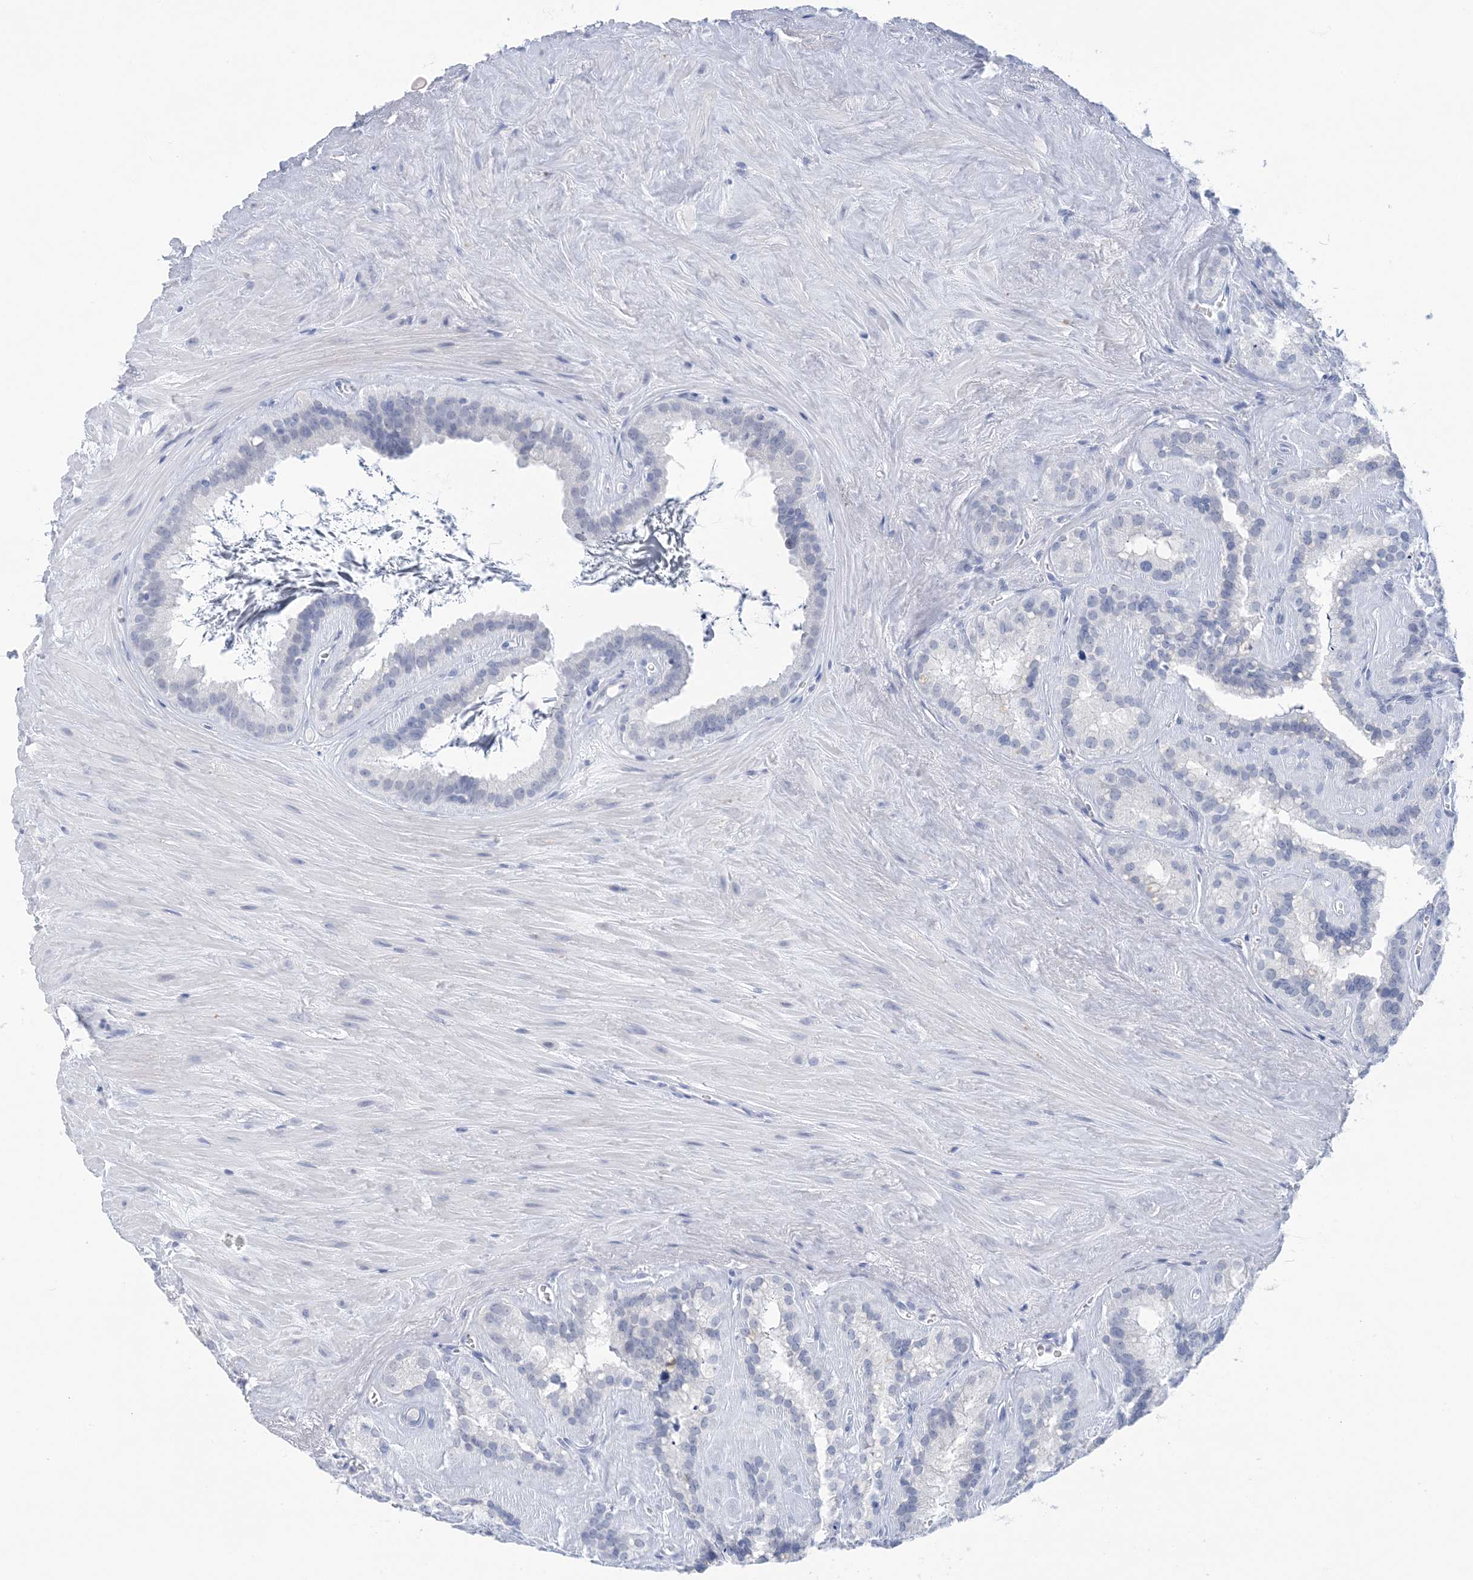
{"staining": {"intensity": "negative", "quantity": "none", "location": "none"}, "tissue": "seminal vesicle", "cell_type": "Glandular cells", "image_type": "normal", "snomed": [{"axis": "morphology", "description": "Normal tissue, NOS"}, {"axis": "topography", "description": "Prostate"}, {"axis": "topography", "description": "Seminal veicle"}], "caption": "Seminal vesicle was stained to show a protein in brown. There is no significant expression in glandular cells. (DAB IHC with hematoxylin counter stain).", "gene": "SH3YL1", "patient": {"sex": "male", "age": 59}}